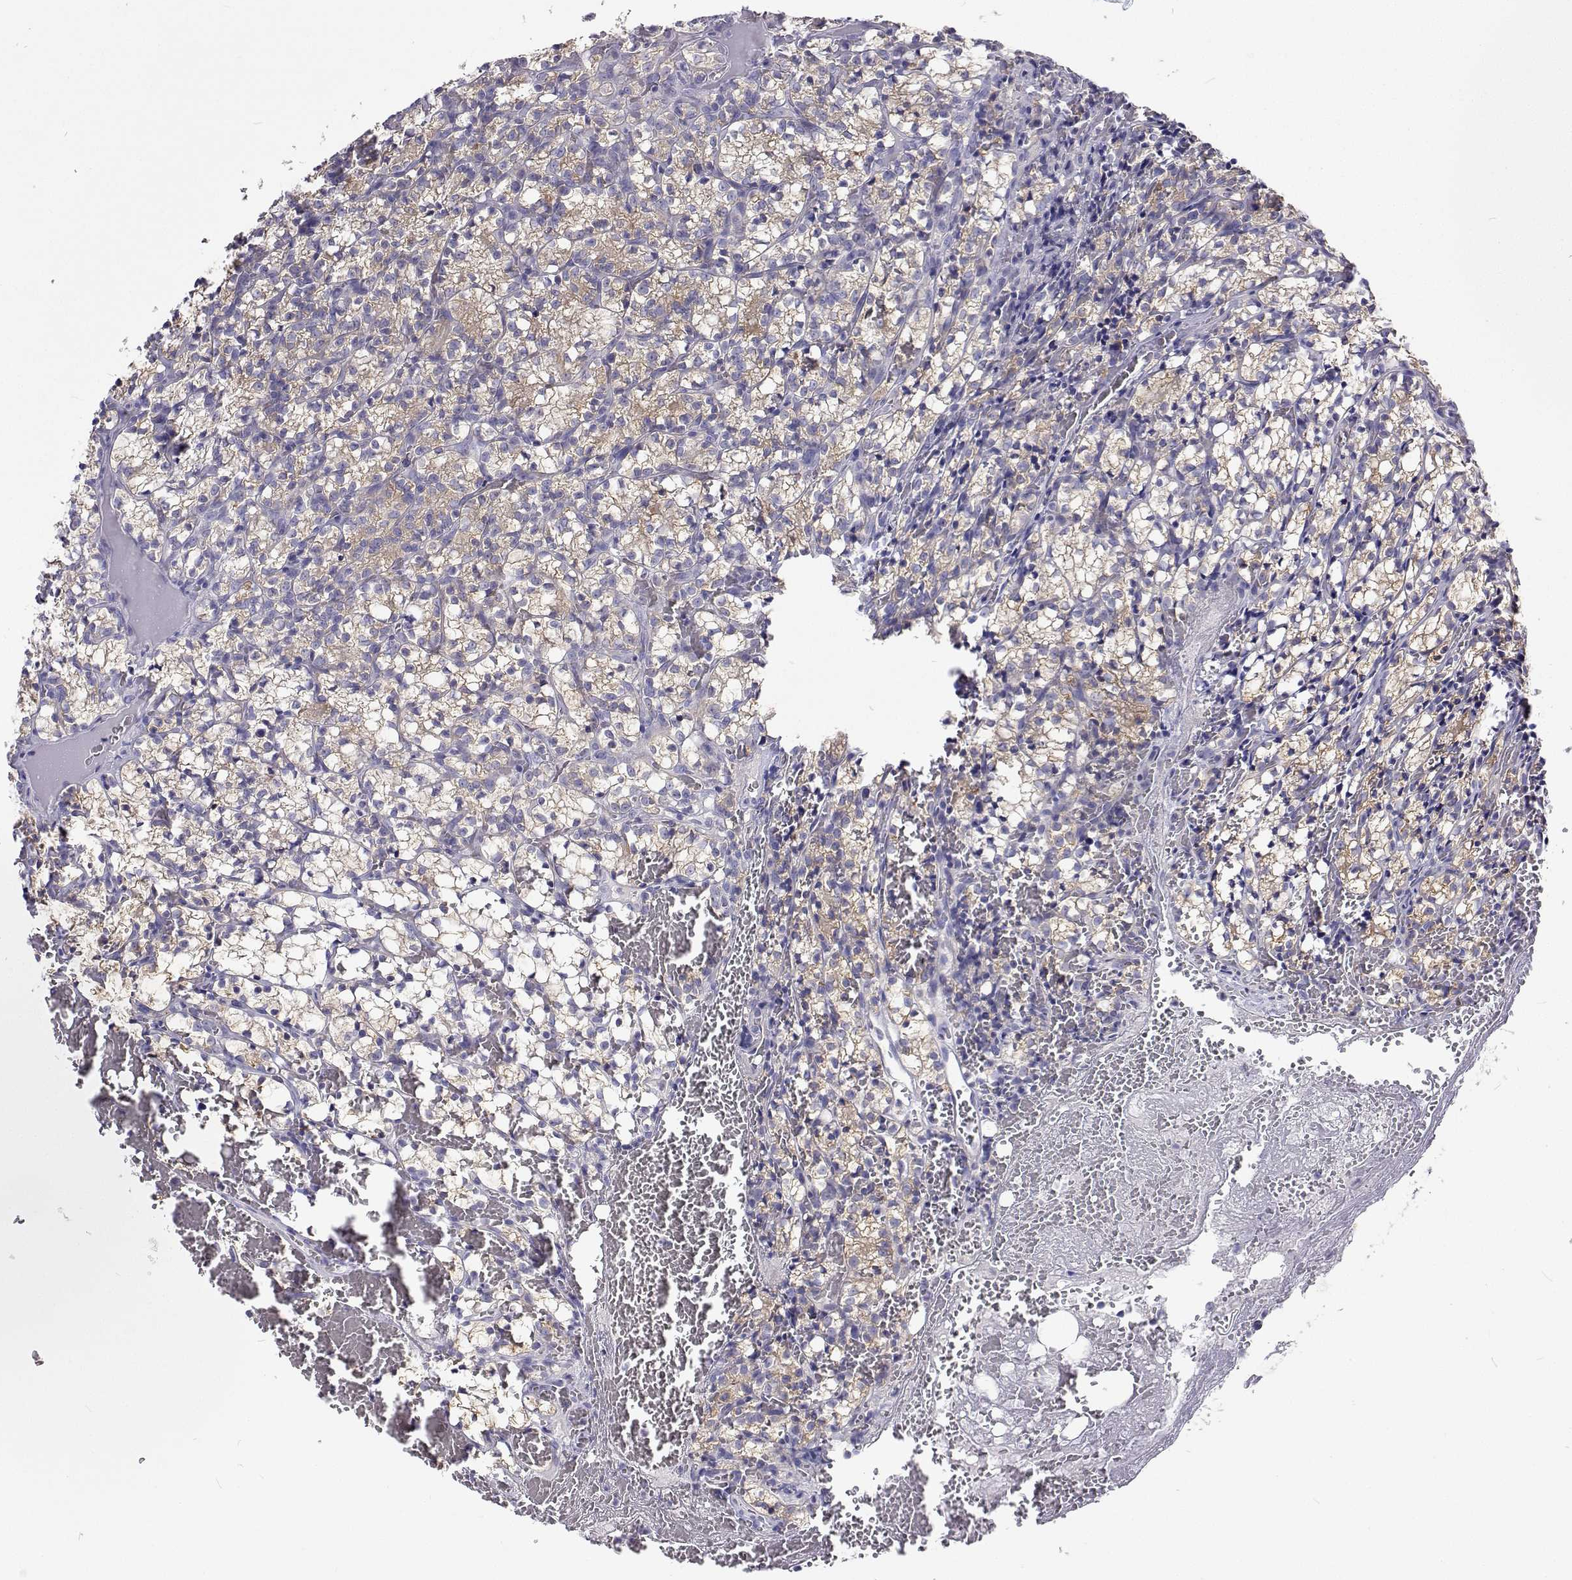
{"staining": {"intensity": "moderate", "quantity": "25%-75%", "location": "cytoplasmic/membranous"}, "tissue": "renal cancer", "cell_type": "Tumor cells", "image_type": "cancer", "snomed": [{"axis": "morphology", "description": "Adenocarcinoma, NOS"}, {"axis": "topography", "description": "Kidney"}], "caption": "Immunohistochemistry (DAB) staining of human adenocarcinoma (renal) displays moderate cytoplasmic/membranous protein expression in approximately 25%-75% of tumor cells.", "gene": "LHFPL7", "patient": {"sex": "female", "age": 69}}